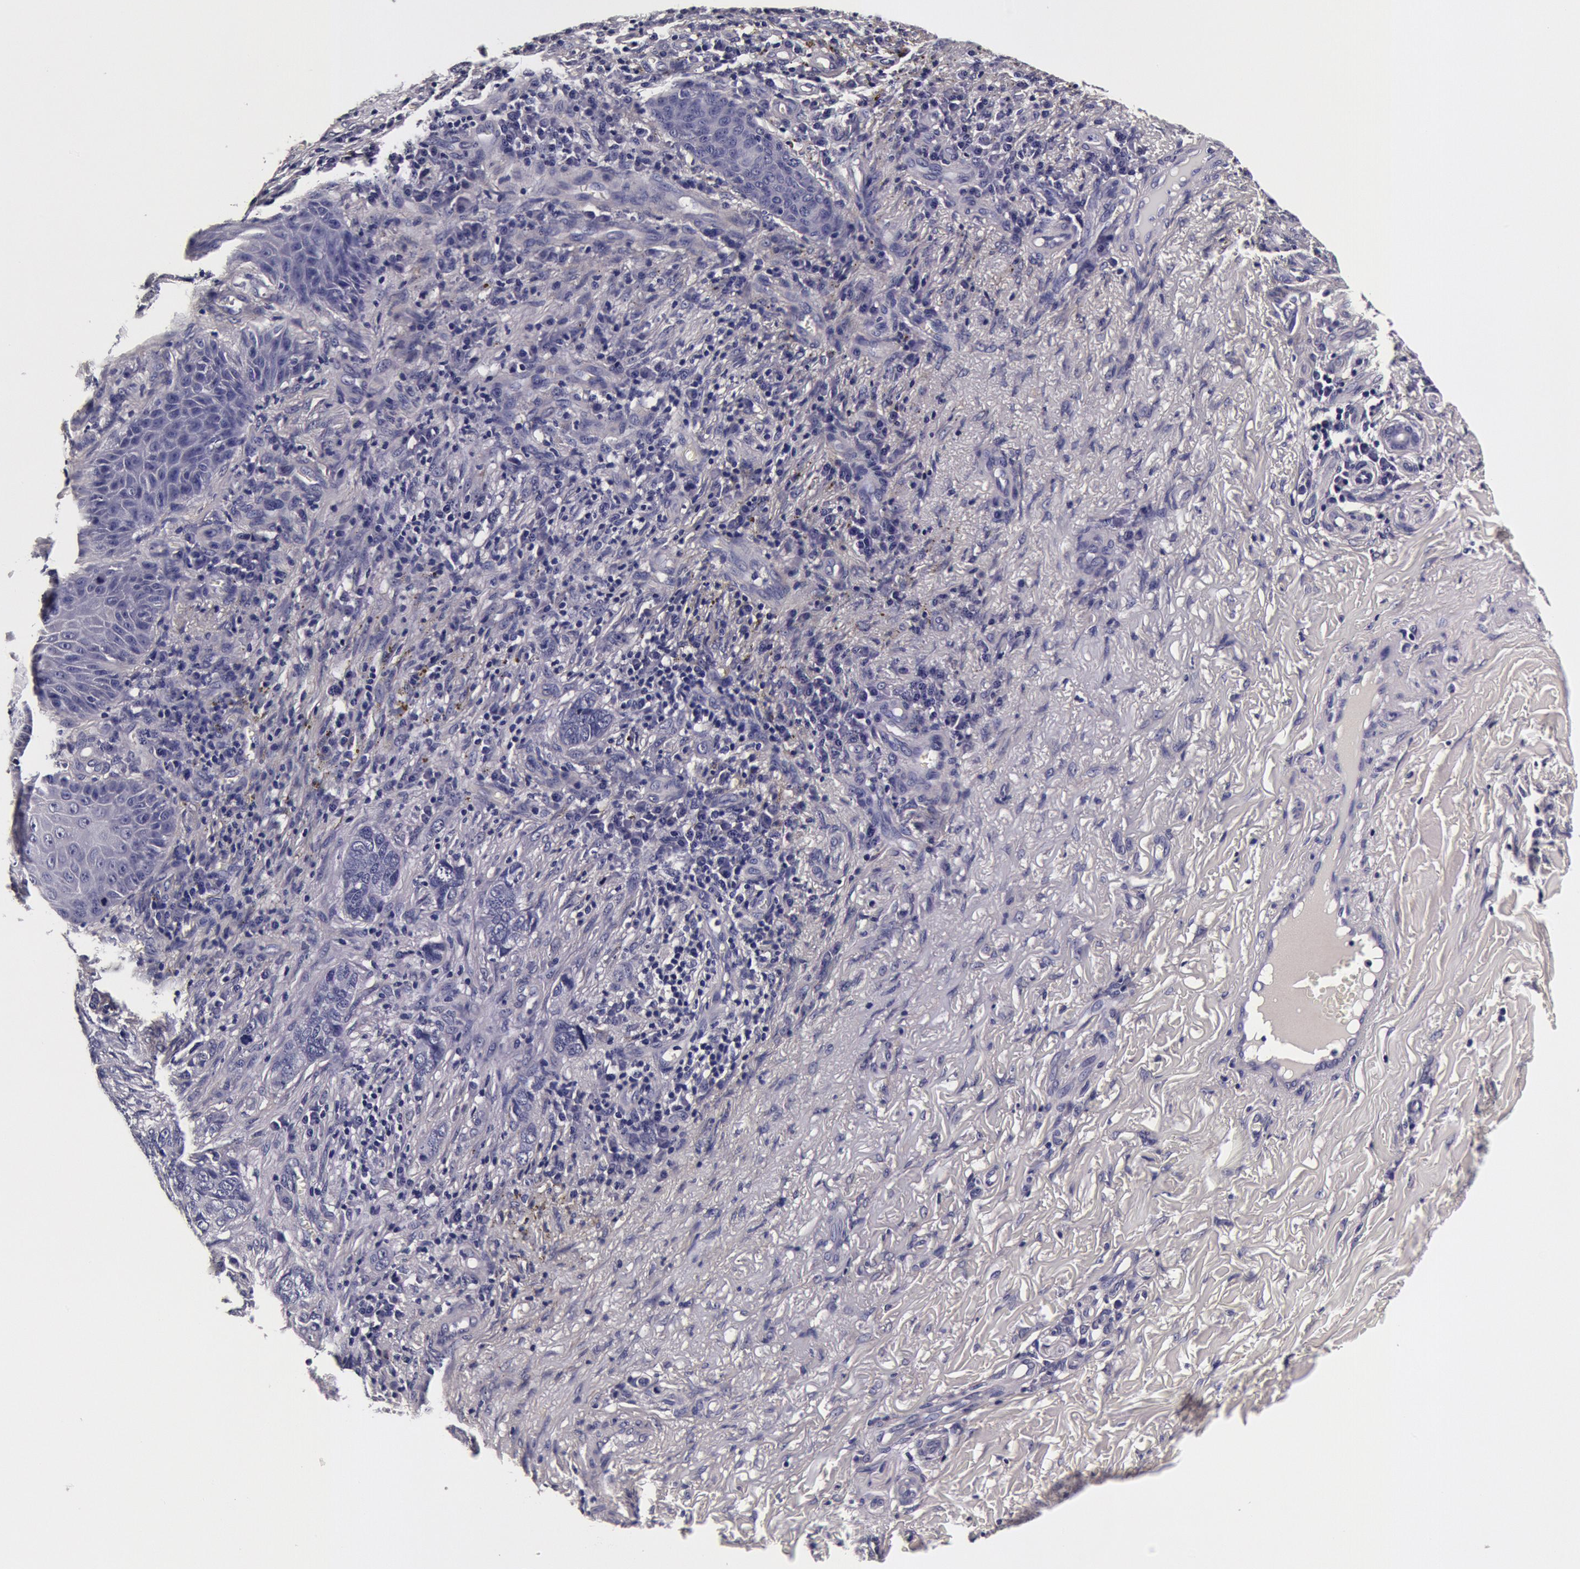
{"staining": {"intensity": "negative", "quantity": "none", "location": "none"}, "tissue": "skin cancer", "cell_type": "Tumor cells", "image_type": "cancer", "snomed": [{"axis": "morphology", "description": "Basal cell carcinoma"}, {"axis": "topography", "description": "Skin"}], "caption": "A photomicrograph of human skin cancer (basal cell carcinoma) is negative for staining in tumor cells.", "gene": "CCDC22", "patient": {"sex": "male", "age": 81}}